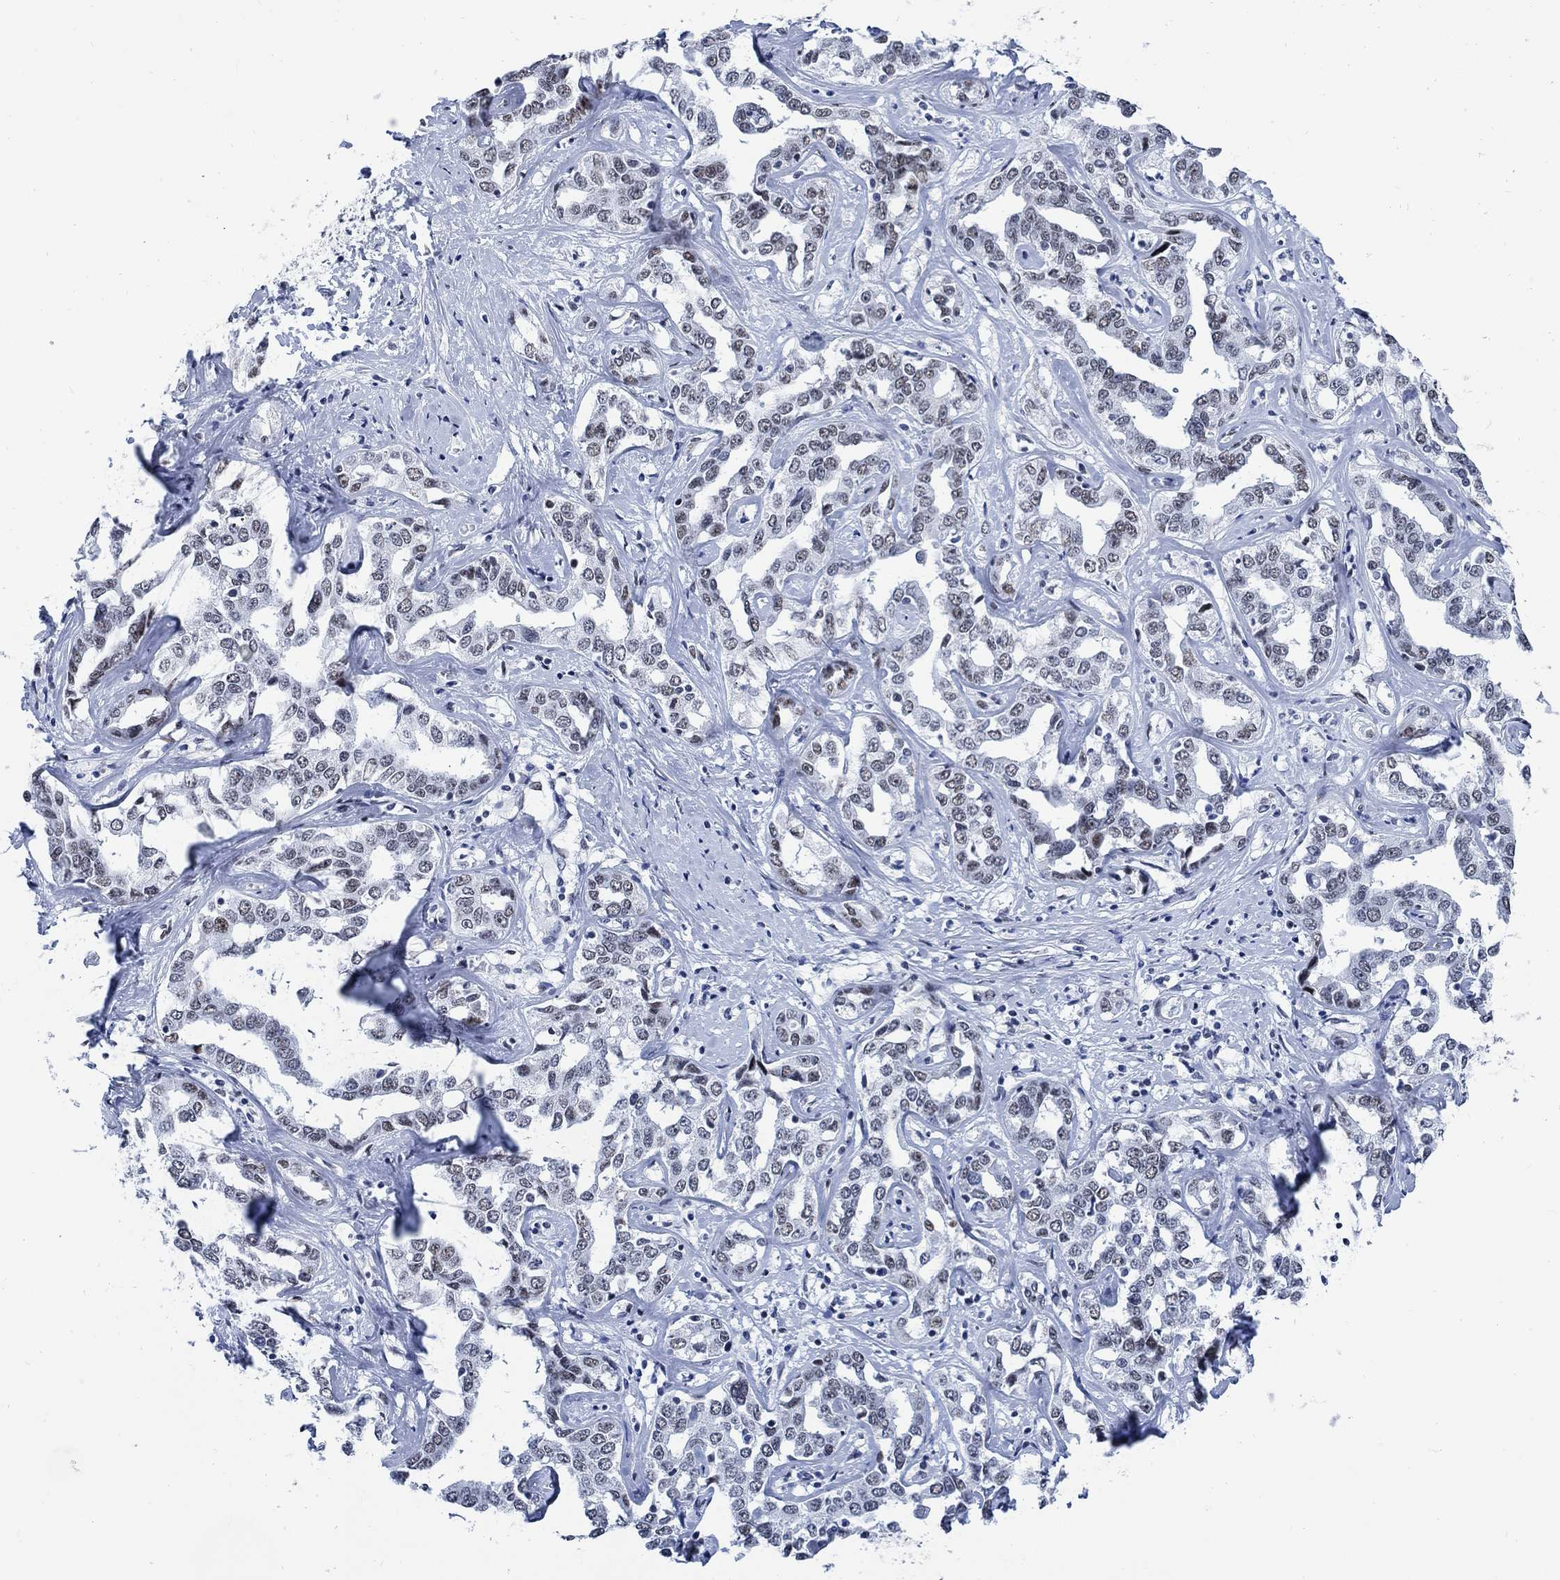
{"staining": {"intensity": "weak", "quantity": "<25%", "location": "nuclear"}, "tissue": "liver cancer", "cell_type": "Tumor cells", "image_type": "cancer", "snomed": [{"axis": "morphology", "description": "Cholangiocarcinoma"}, {"axis": "topography", "description": "Liver"}], "caption": "Immunohistochemistry of human liver cancer displays no staining in tumor cells.", "gene": "DLK1", "patient": {"sex": "male", "age": 59}}